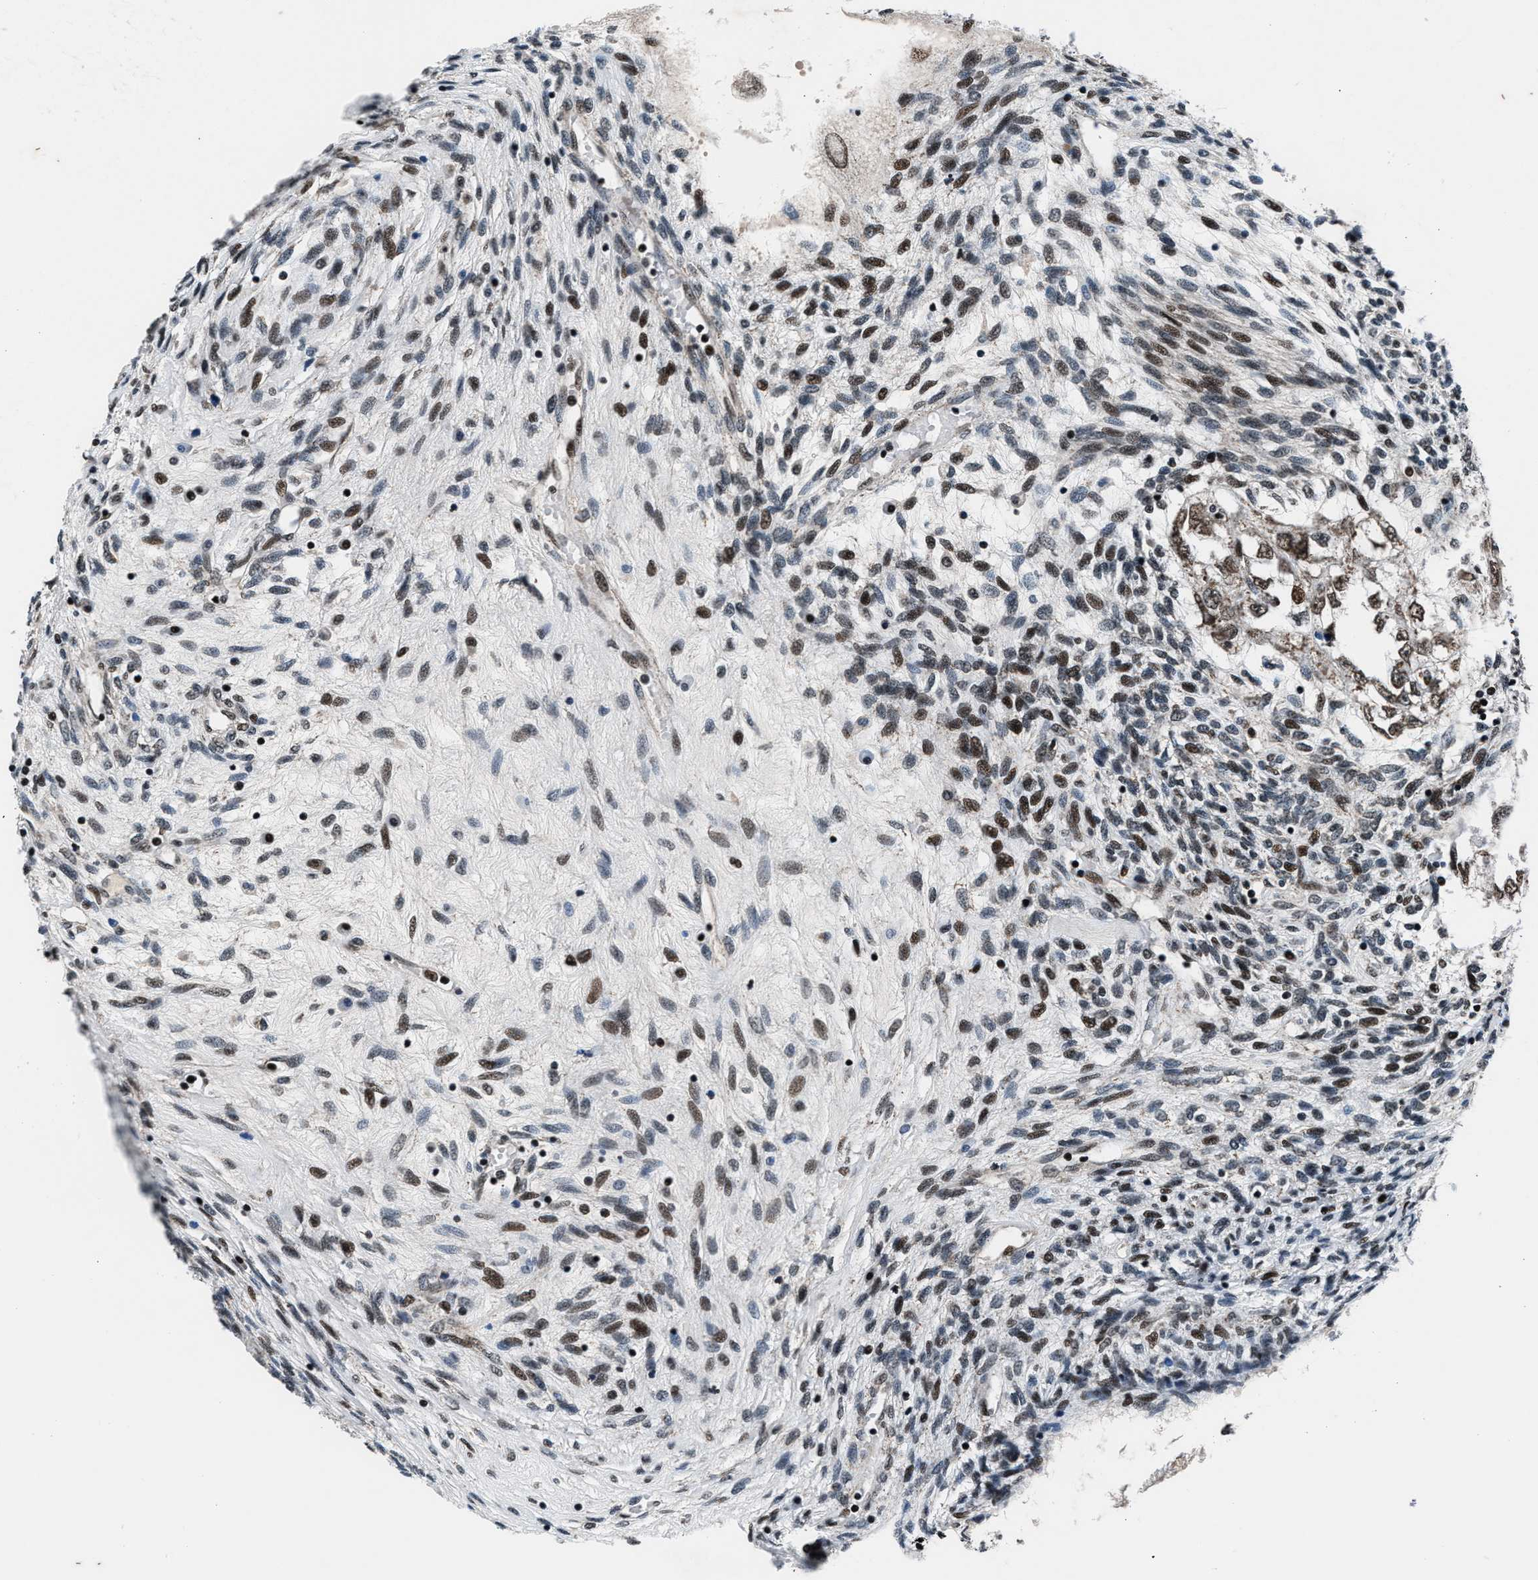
{"staining": {"intensity": "moderate", "quantity": ">75%", "location": "nuclear"}, "tissue": "testis cancer", "cell_type": "Tumor cells", "image_type": "cancer", "snomed": [{"axis": "morphology", "description": "Seminoma, NOS"}, {"axis": "topography", "description": "Testis"}], "caption": "The photomicrograph reveals staining of testis seminoma, revealing moderate nuclear protein staining (brown color) within tumor cells. (Stains: DAB (3,3'-diaminobenzidine) in brown, nuclei in blue, Microscopy: brightfield microscopy at high magnification).", "gene": "PRRC2B", "patient": {"sex": "male", "age": 28}}